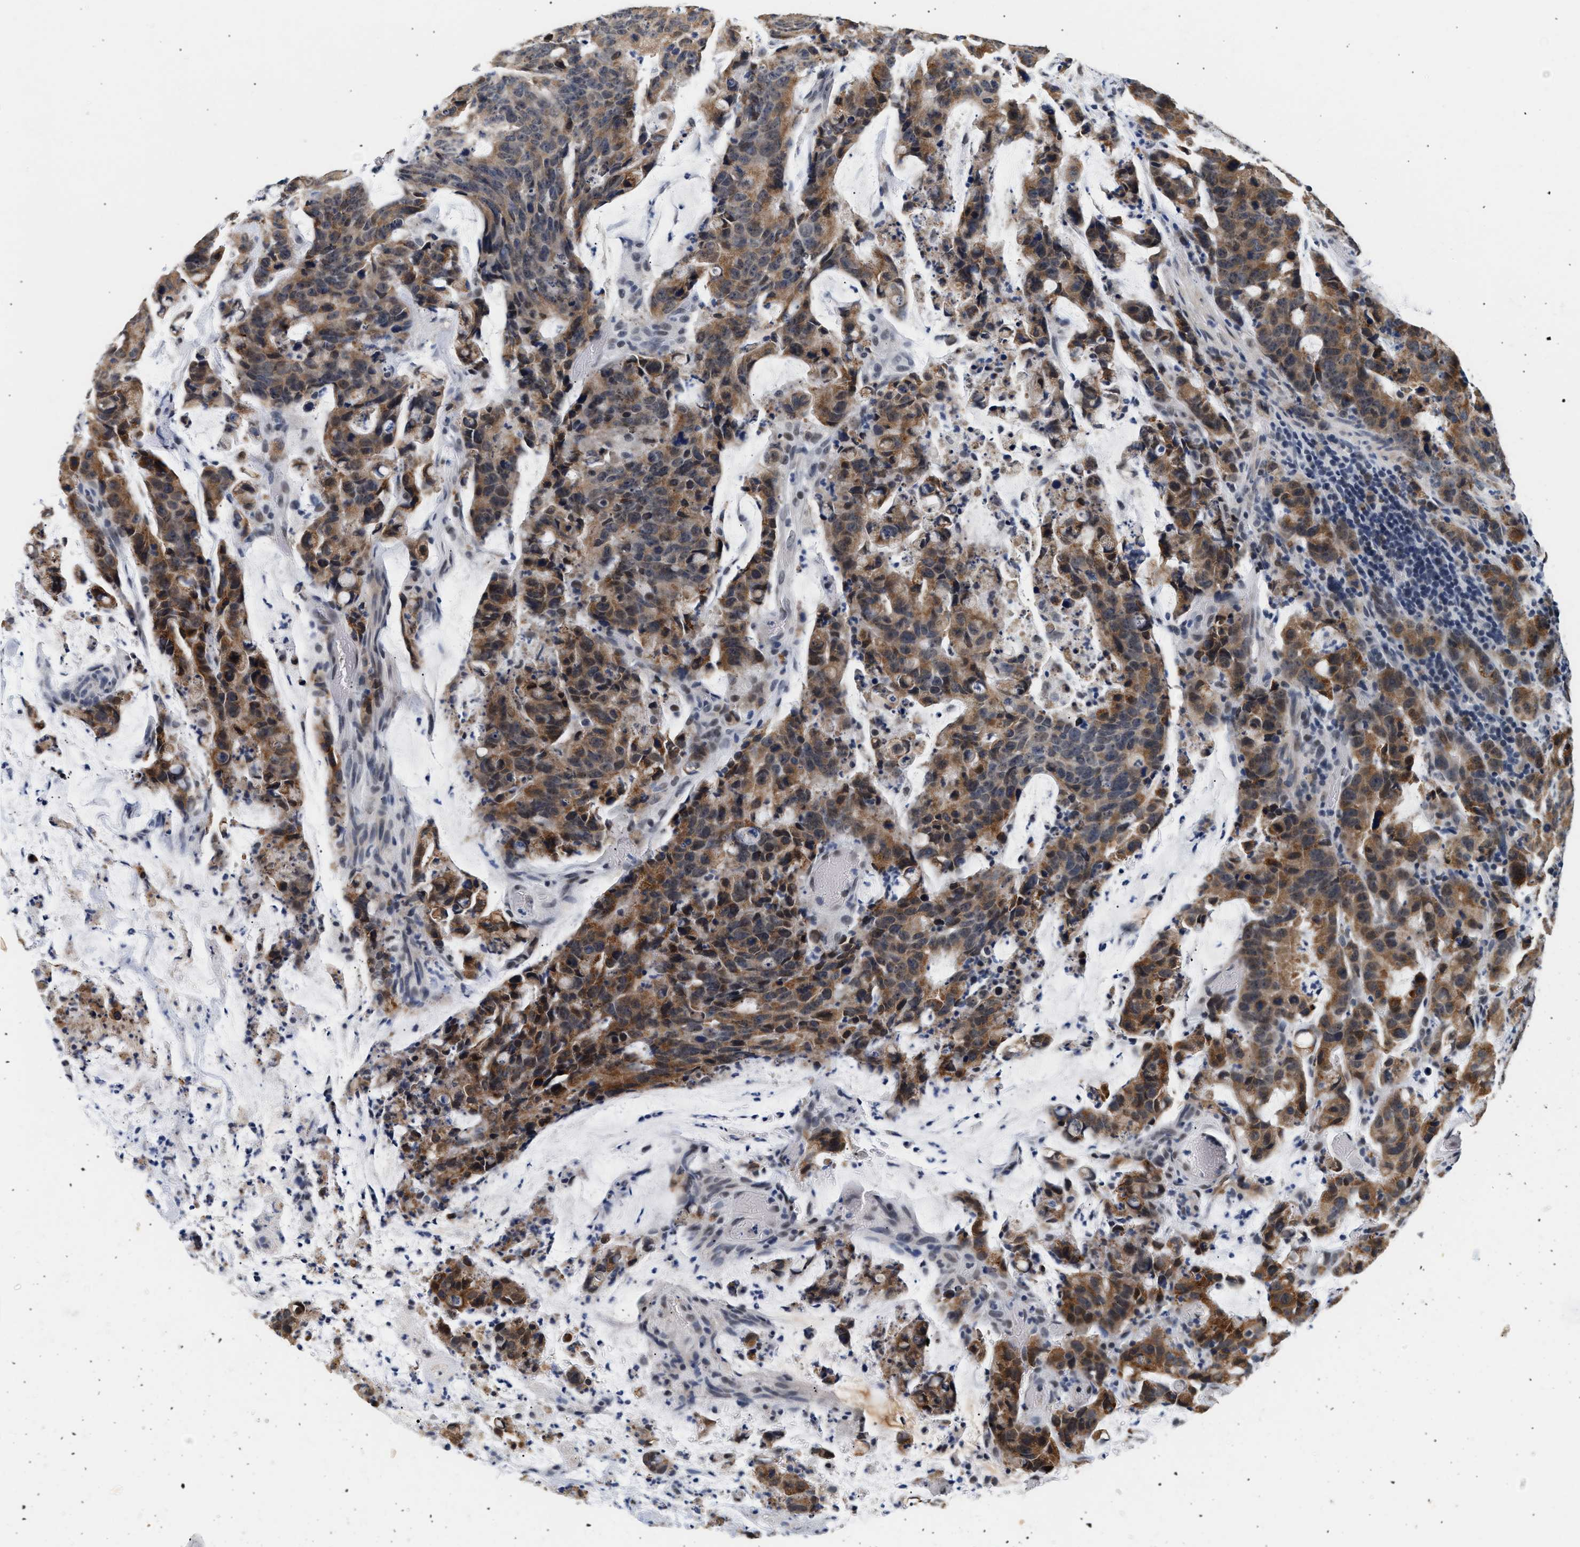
{"staining": {"intensity": "moderate", "quantity": ">75%", "location": "cytoplasmic/membranous"}, "tissue": "colorectal cancer", "cell_type": "Tumor cells", "image_type": "cancer", "snomed": [{"axis": "morphology", "description": "Adenocarcinoma, NOS"}, {"axis": "topography", "description": "Colon"}], "caption": "Protein positivity by immunohistochemistry shows moderate cytoplasmic/membranous staining in about >75% of tumor cells in colorectal adenocarcinoma.", "gene": "THOC1", "patient": {"sex": "female", "age": 86}}